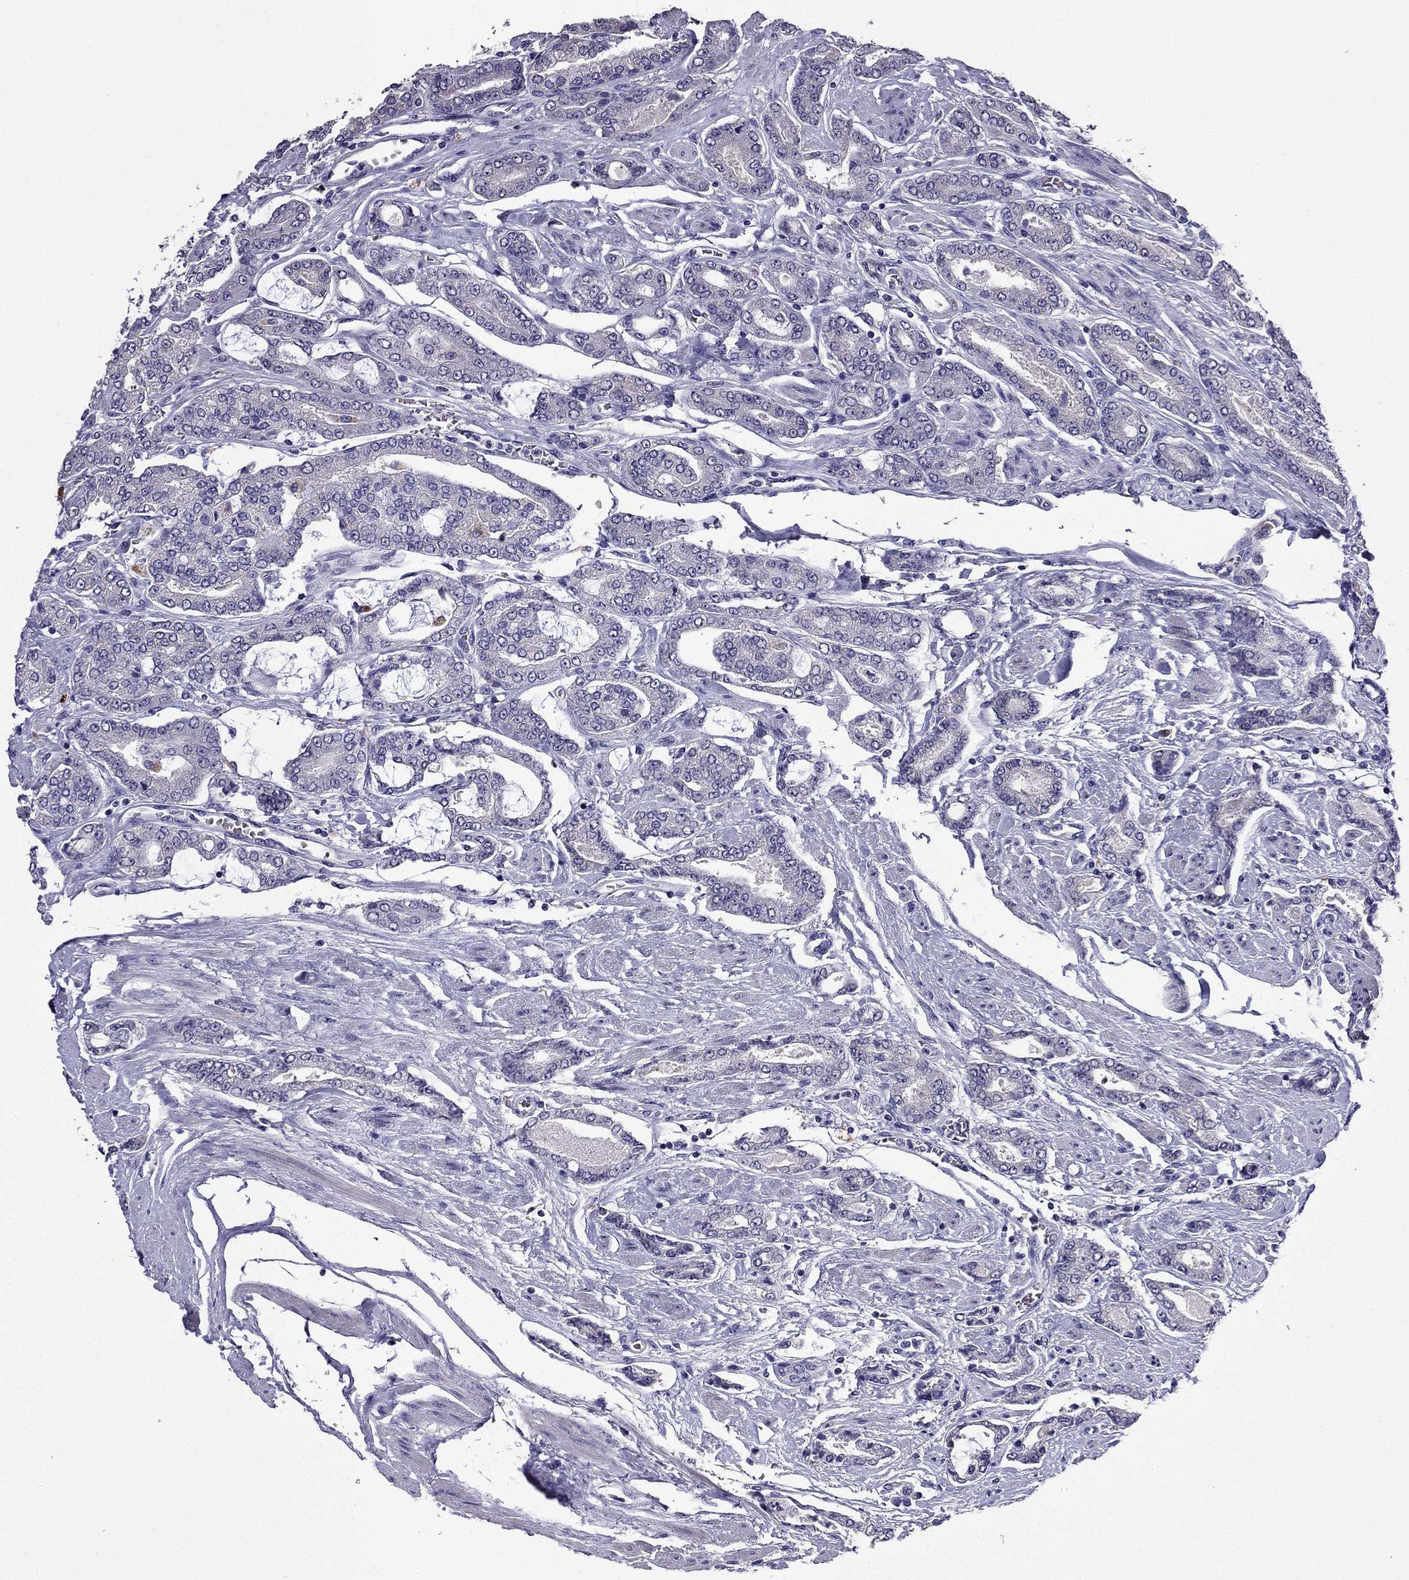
{"staining": {"intensity": "negative", "quantity": "none", "location": "none"}, "tissue": "prostate cancer", "cell_type": "Tumor cells", "image_type": "cancer", "snomed": [{"axis": "morphology", "description": "Adenocarcinoma, NOS"}, {"axis": "topography", "description": "Prostate"}], "caption": "DAB (3,3'-diaminobenzidine) immunohistochemical staining of prostate cancer reveals no significant staining in tumor cells. Nuclei are stained in blue.", "gene": "AQP9", "patient": {"sex": "male", "age": 64}}